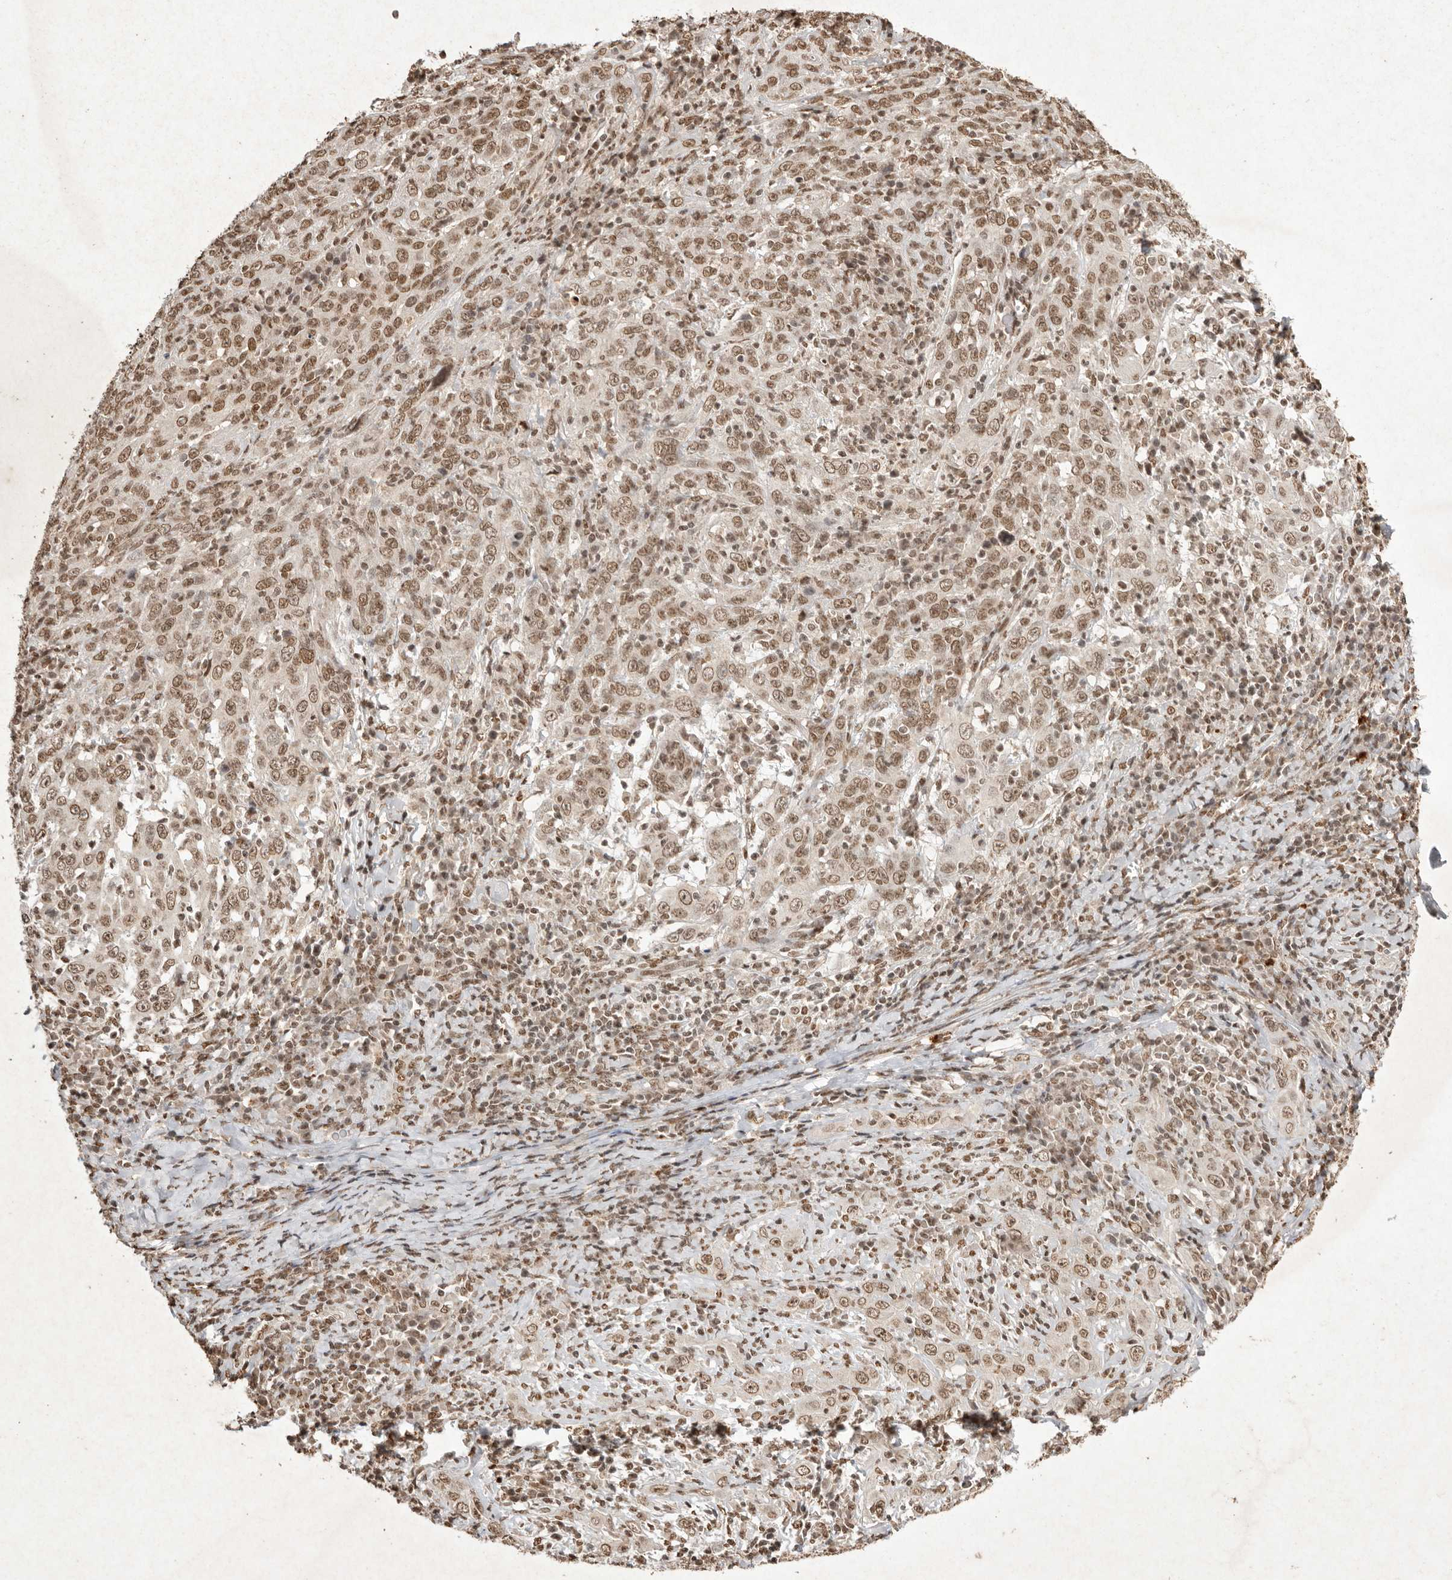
{"staining": {"intensity": "moderate", "quantity": ">75%", "location": "nuclear"}, "tissue": "cervical cancer", "cell_type": "Tumor cells", "image_type": "cancer", "snomed": [{"axis": "morphology", "description": "Squamous cell carcinoma, NOS"}, {"axis": "topography", "description": "Cervix"}], "caption": "Protein analysis of cervical cancer tissue shows moderate nuclear staining in approximately >75% of tumor cells. The staining was performed using DAB to visualize the protein expression in brown, while the nuclei were stained in blue with hematoxylin (Magnification: 20x).", "gene": "NKX3-2", "patient": {"sex": "female", "age": 46}}